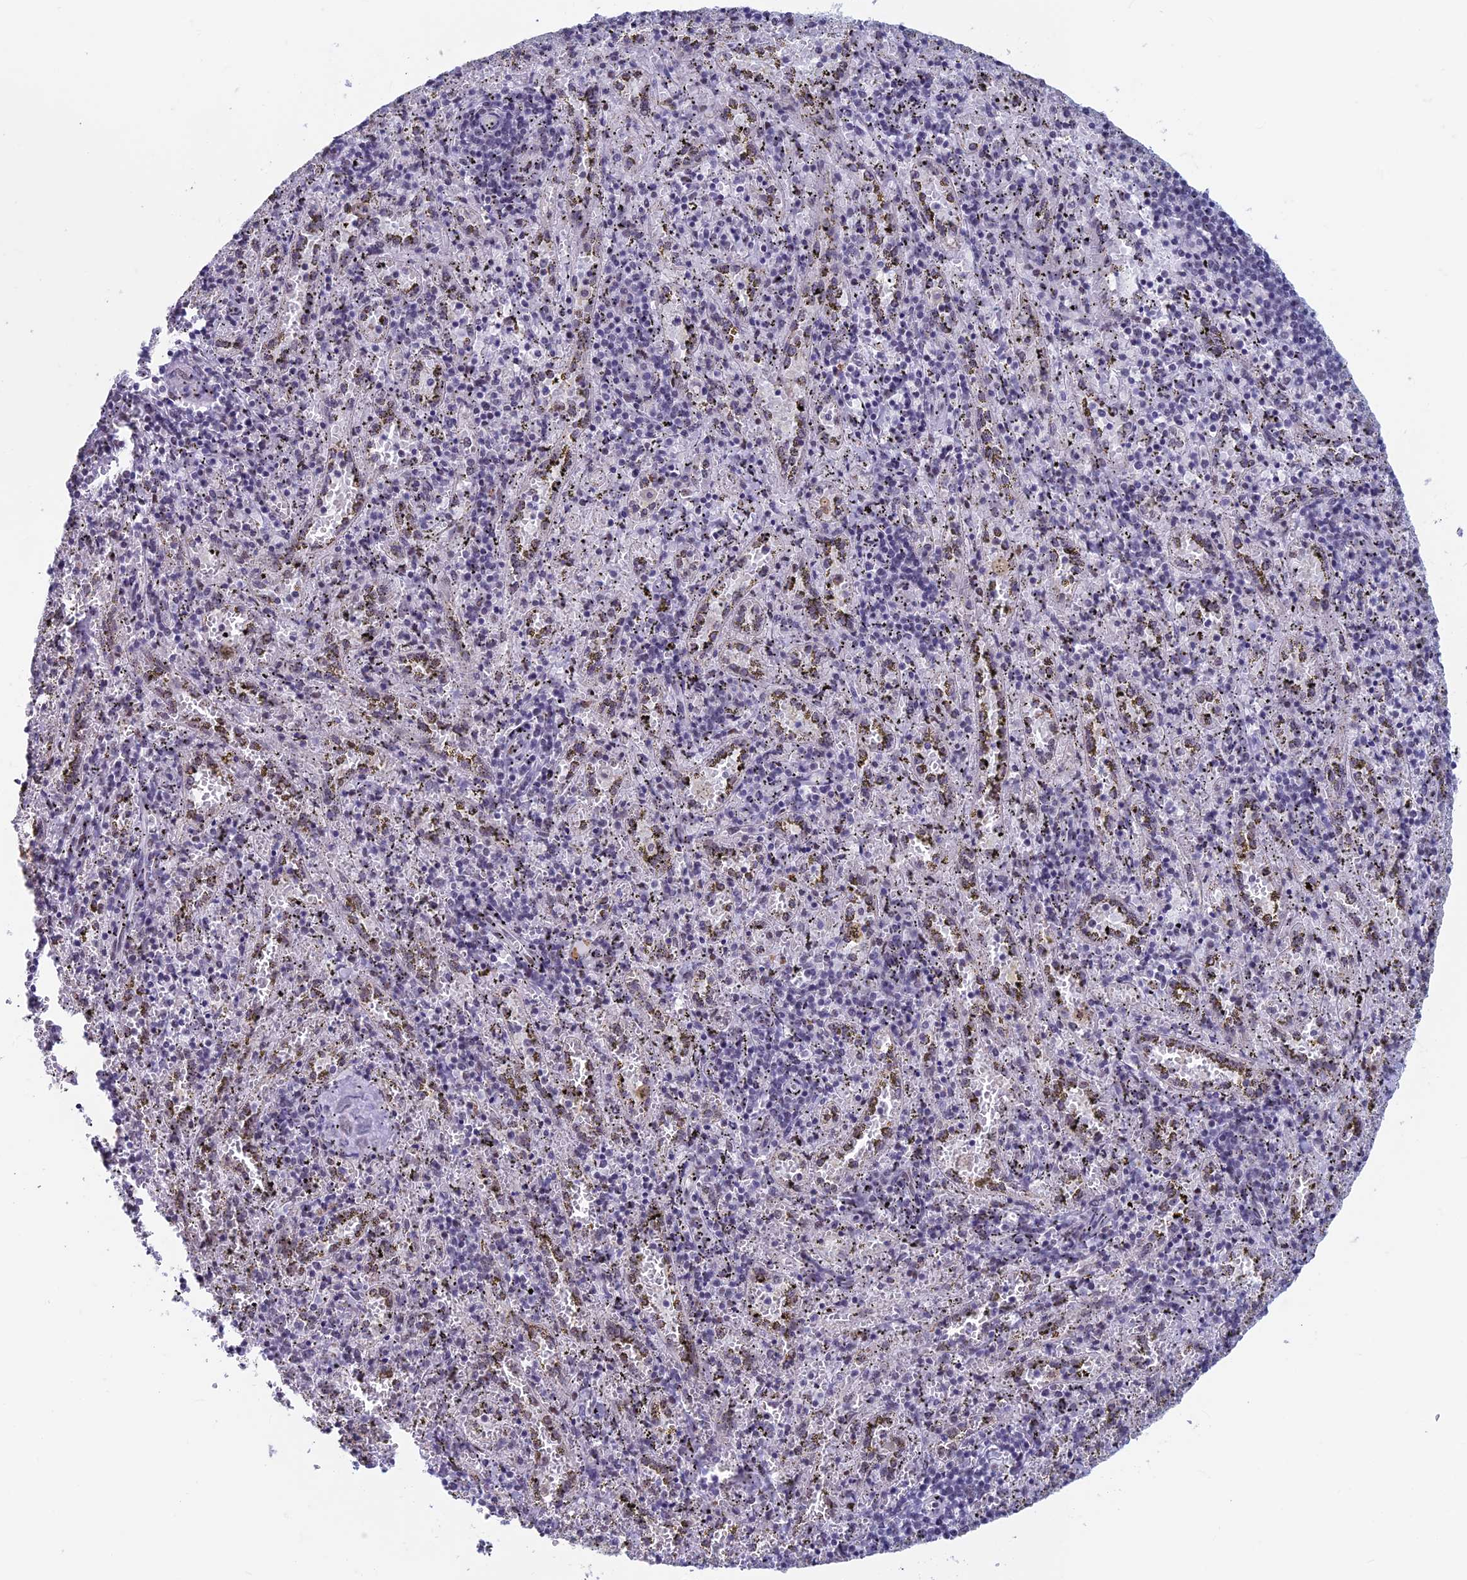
{"staining": {"intensity": "negative", "quantity": "none", "location": "none"}, "tissue": "spleen", "cell_type": "Cells in red pulp", "image_type": "normal", "snomed": [{"axis": "morphology", "description": "Normal tissue, NOS"}, {"axis": "topography", "description": "Spleen"}], "caption": "Spleen was stained to show a protein in brown. There is no significant staining in cells in red pulp.", "gene": "ASH2L", "patient": {"sex": "male", "age": 11}}